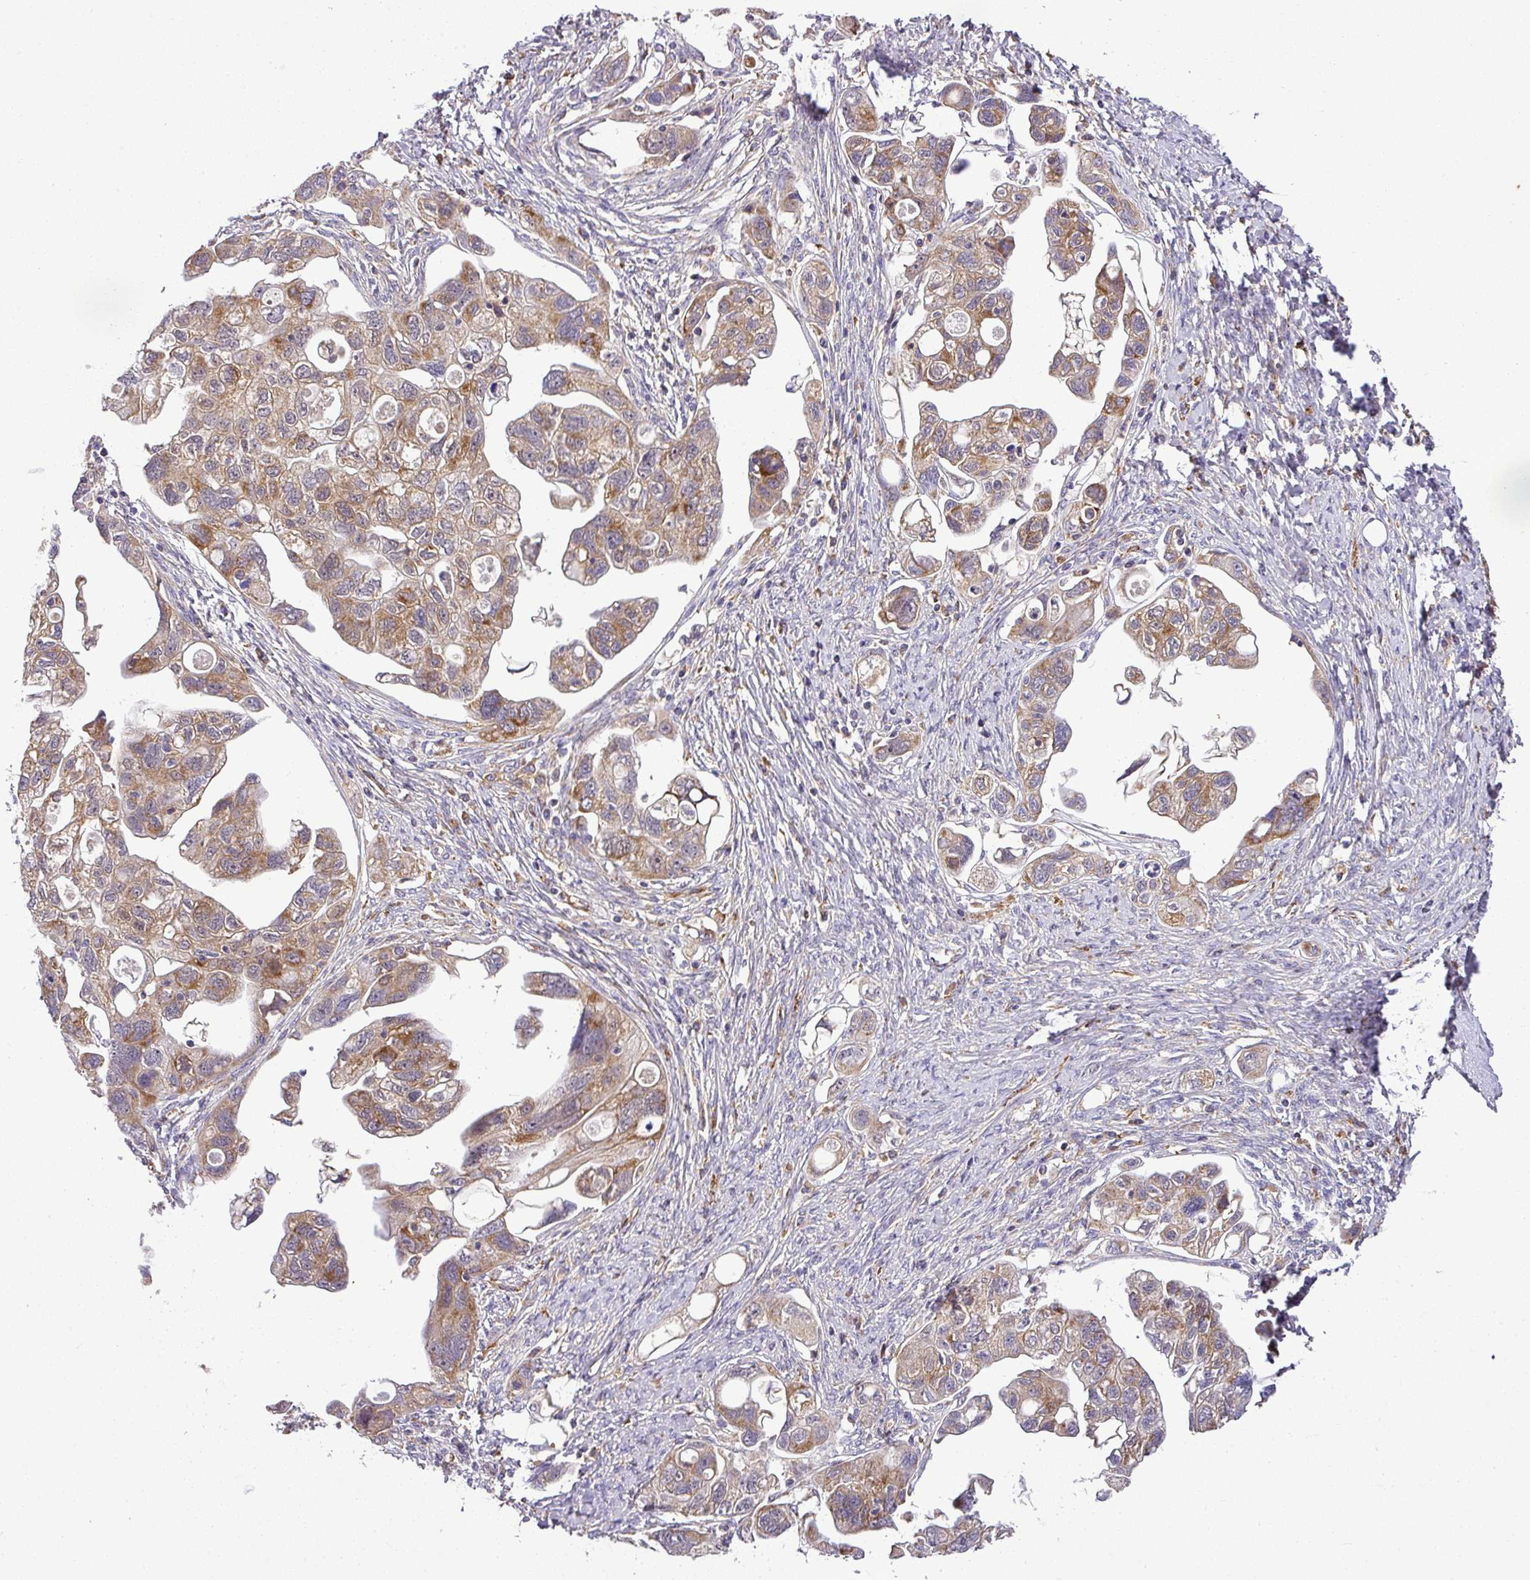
{"staining": {"intensity": "moderate", "quantity": ">75%", "location": "cytoplasmic/membranous"}, "tissue": "ovarian cancer", "cell_type": "Tumor cells", "image_type": "cancer", "snomed": [{"axis": "morphology", "description": "Carcinoma, NOS"}, {"axis": "morphology", "description": "Cystadenocarcinoma, serous, NOS"}, {"axis": "topography", "description": "Ovary"}], "caption": "A histopathology image showing moderate cytoplasmic/membranous expression in approximately >75% of tumor cells in ovarian cancer, as visualized by brown immunohistochemical staining.", "gene": "ZNF513", "patient": {"sex": "female", "age": 69}}